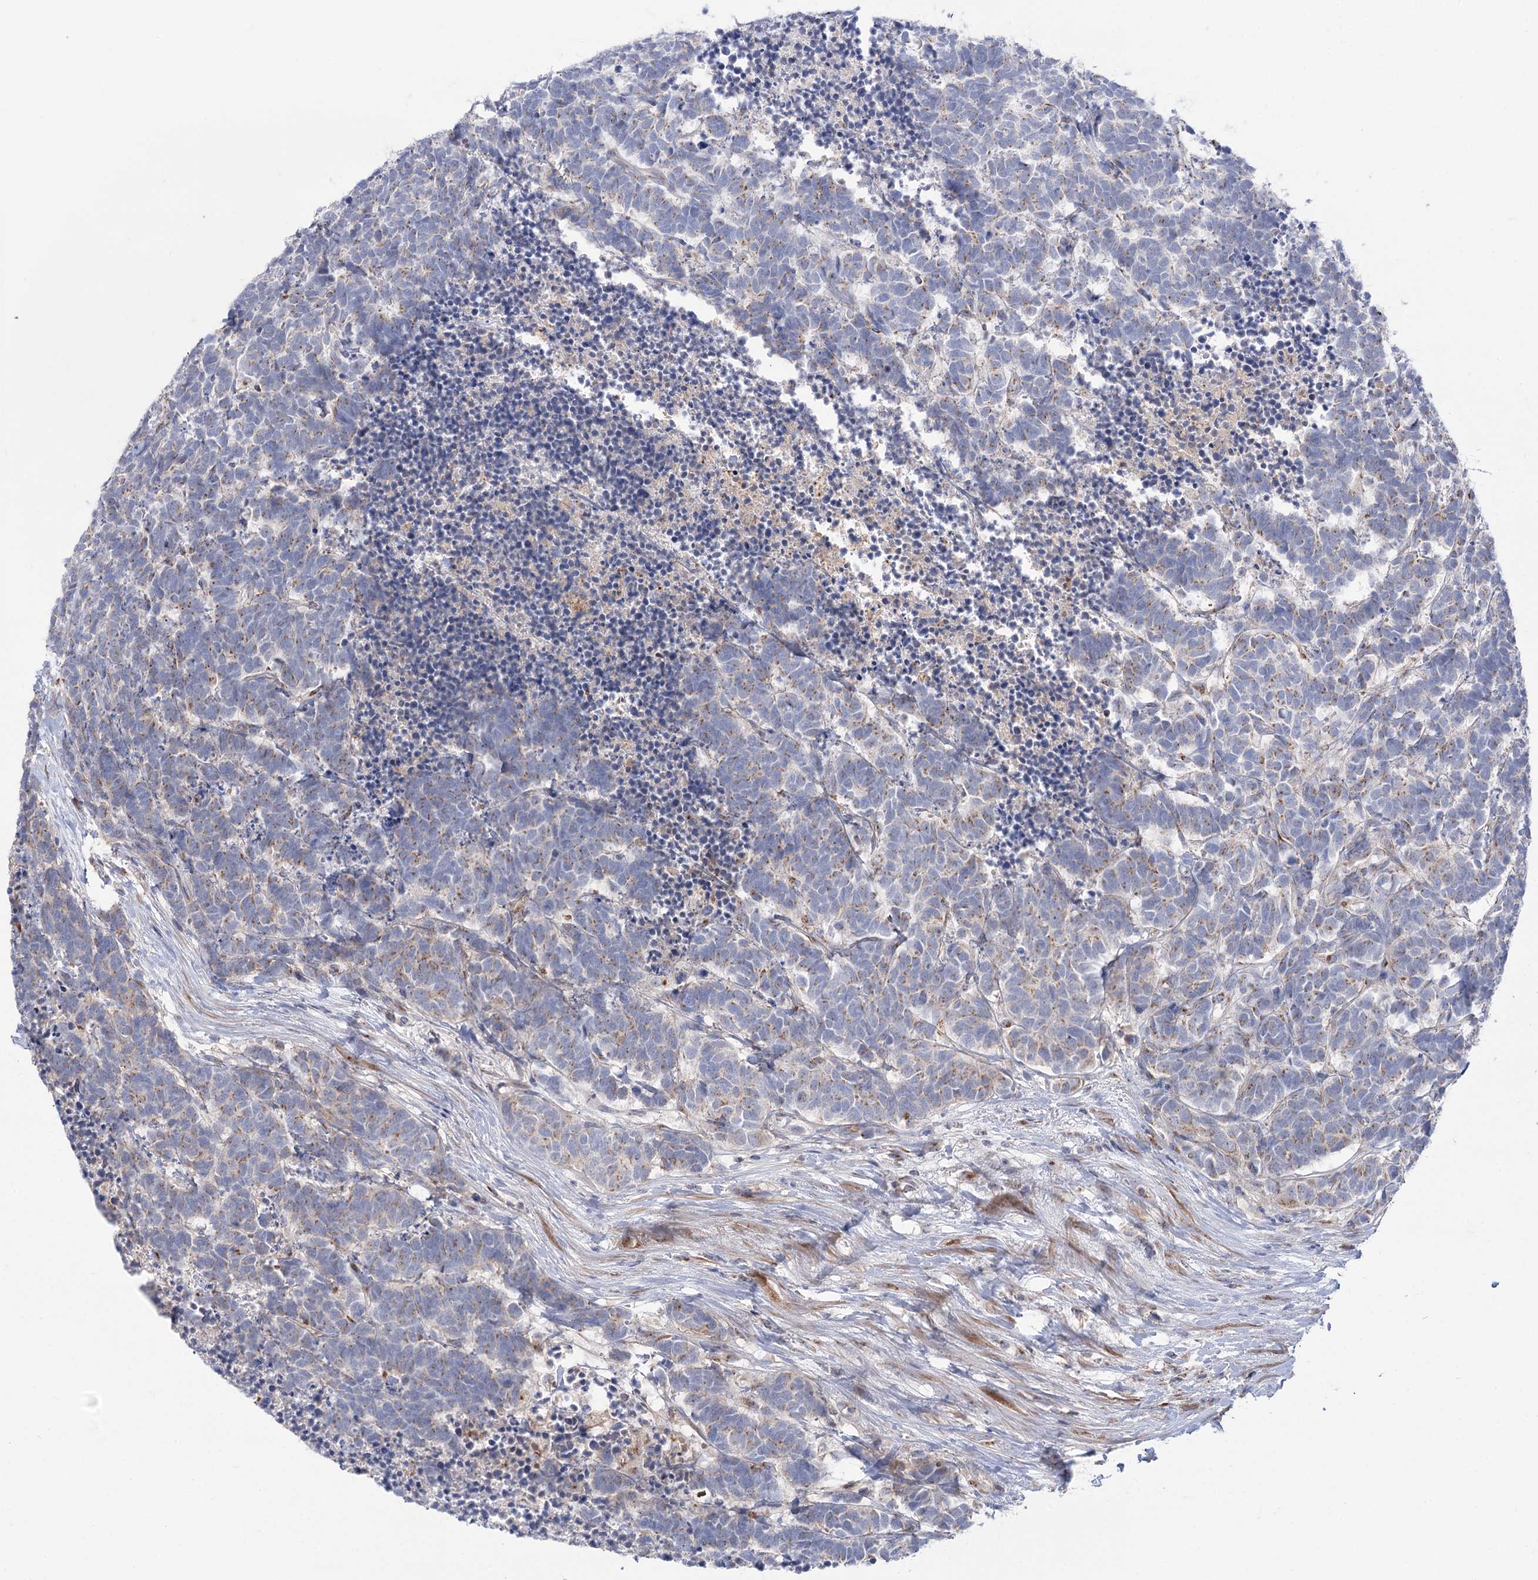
{"staining": {"intensity": "weak", "quantity": "25%-75%", "location": "cytoplasmic/membranous"}, "tissue": "carcinoid", "cell_type": "Tumor cells", "image_type": "cancer", "snomed": [{"axis": "morphology", "description": "Carcinoma, NOS"}, {"axis": "morphology", "description": "Carcinoid, malignant, NOS"}, {"axis": "topography", "description": "Urinary bladder"}], "caption": "Immunohistochemistry (IHC) image of neoplastic tissue: carcinoma stained using IHC demonstrates low levels of weak protein expression localized specifically in the cytoplasmic/membranous of tumor cells, appearing as a cytoplasmic/membranous brown color.", "gene": "GBF1", "patient": {"sex": "male", "age": 57}}